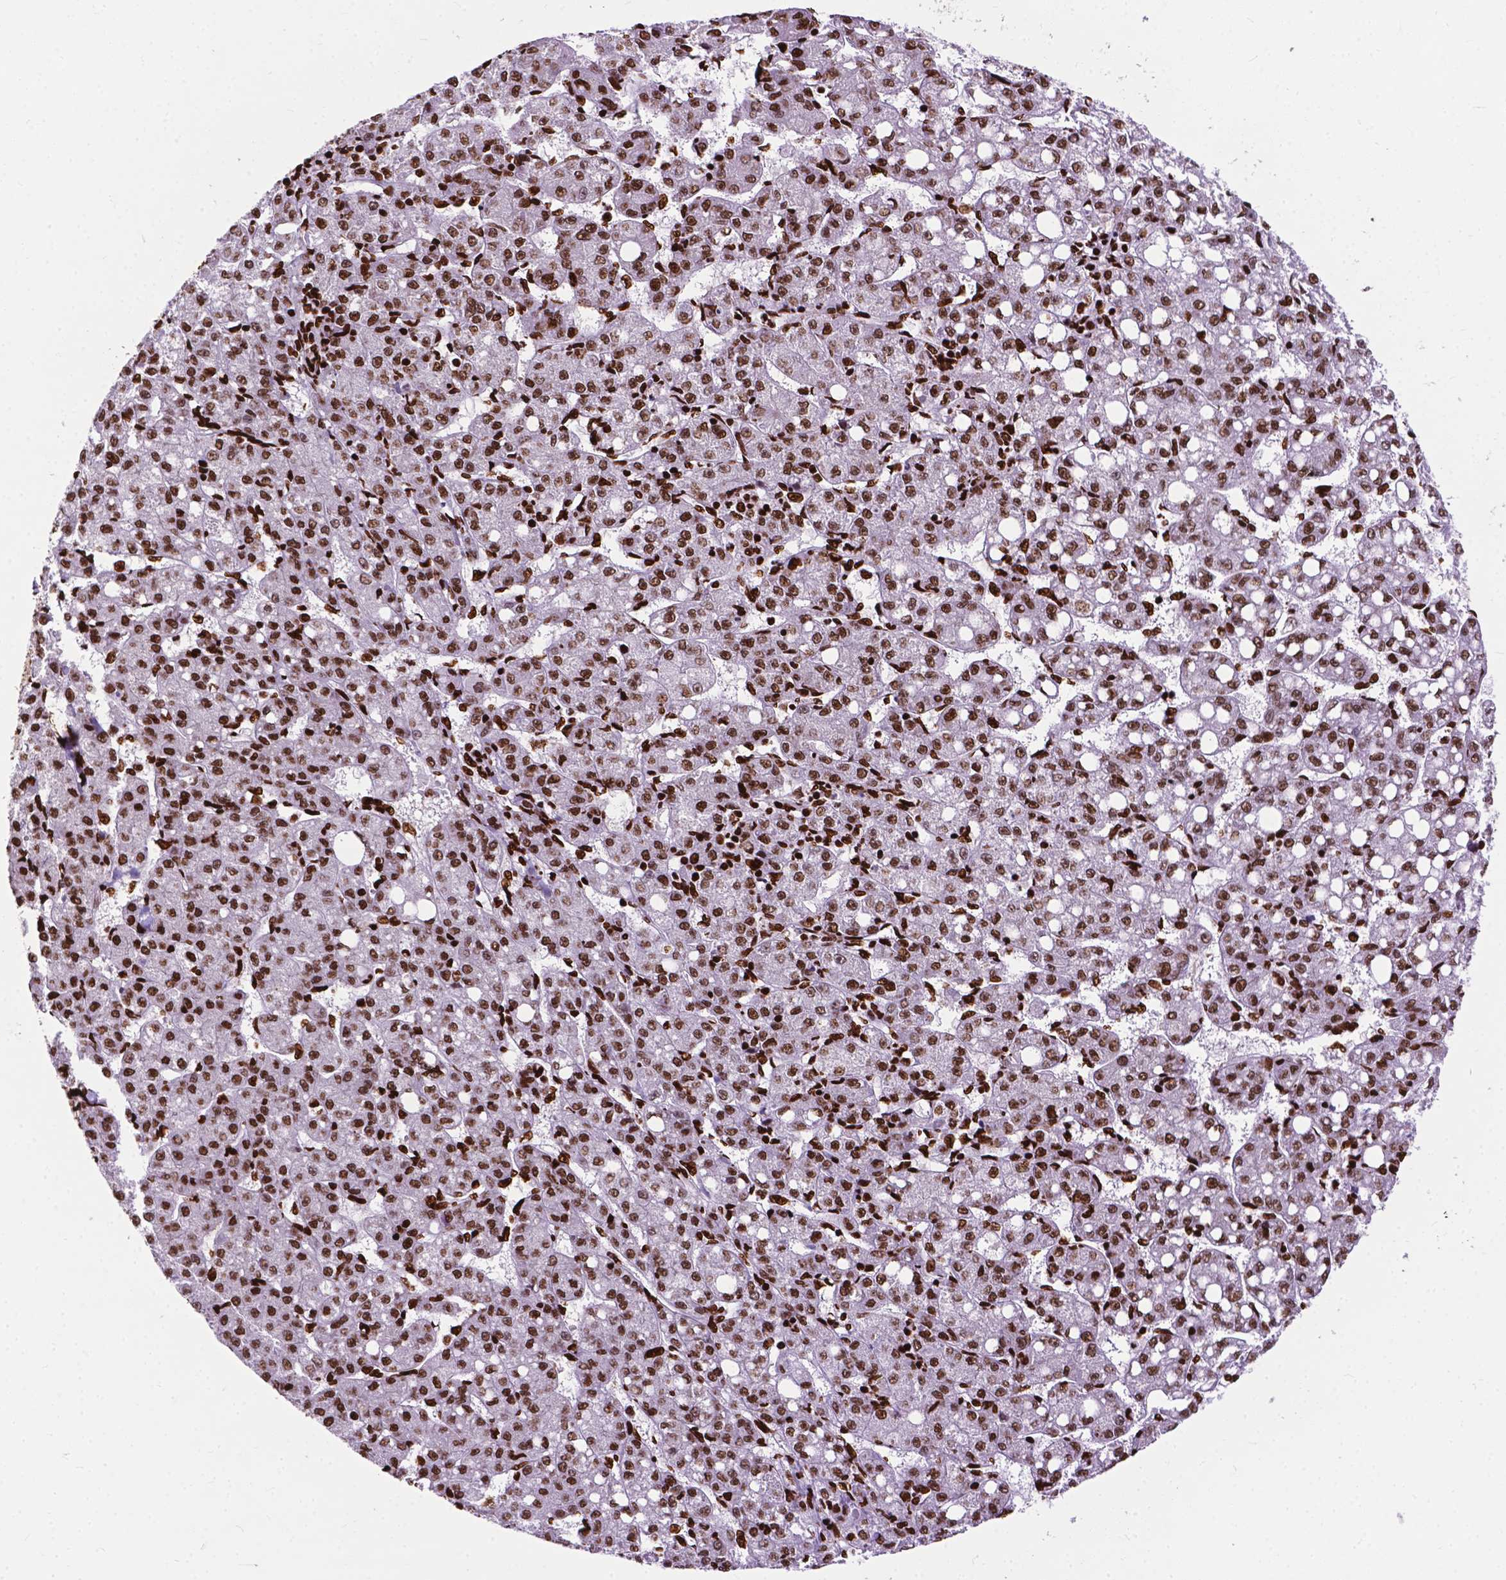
{"staining": {"intensity": "moderate", "quantity": ">75%", "location": "nuclear"}, "tissue": "liver cancer", "cell_type": "Tumor cells", "image_type": "cancer", "snomed": [{"axis": "morphology", "description": "Carcinoma, Hepatocellular, NOS"}, {"axis": "topography", "description": "Liver"}], "caption": "Tumor cells exhibit medium levels of moderate nuclear staining in about >75% of cells in liver cancer (hepatocellular carcinoma). The staining was performed using DAB, with brown indicating positive protein expression. Nuclei are stained blue with hematoxylin.", "gene": "SMIM5", "patient": {"sex": "female", "age": 65}}